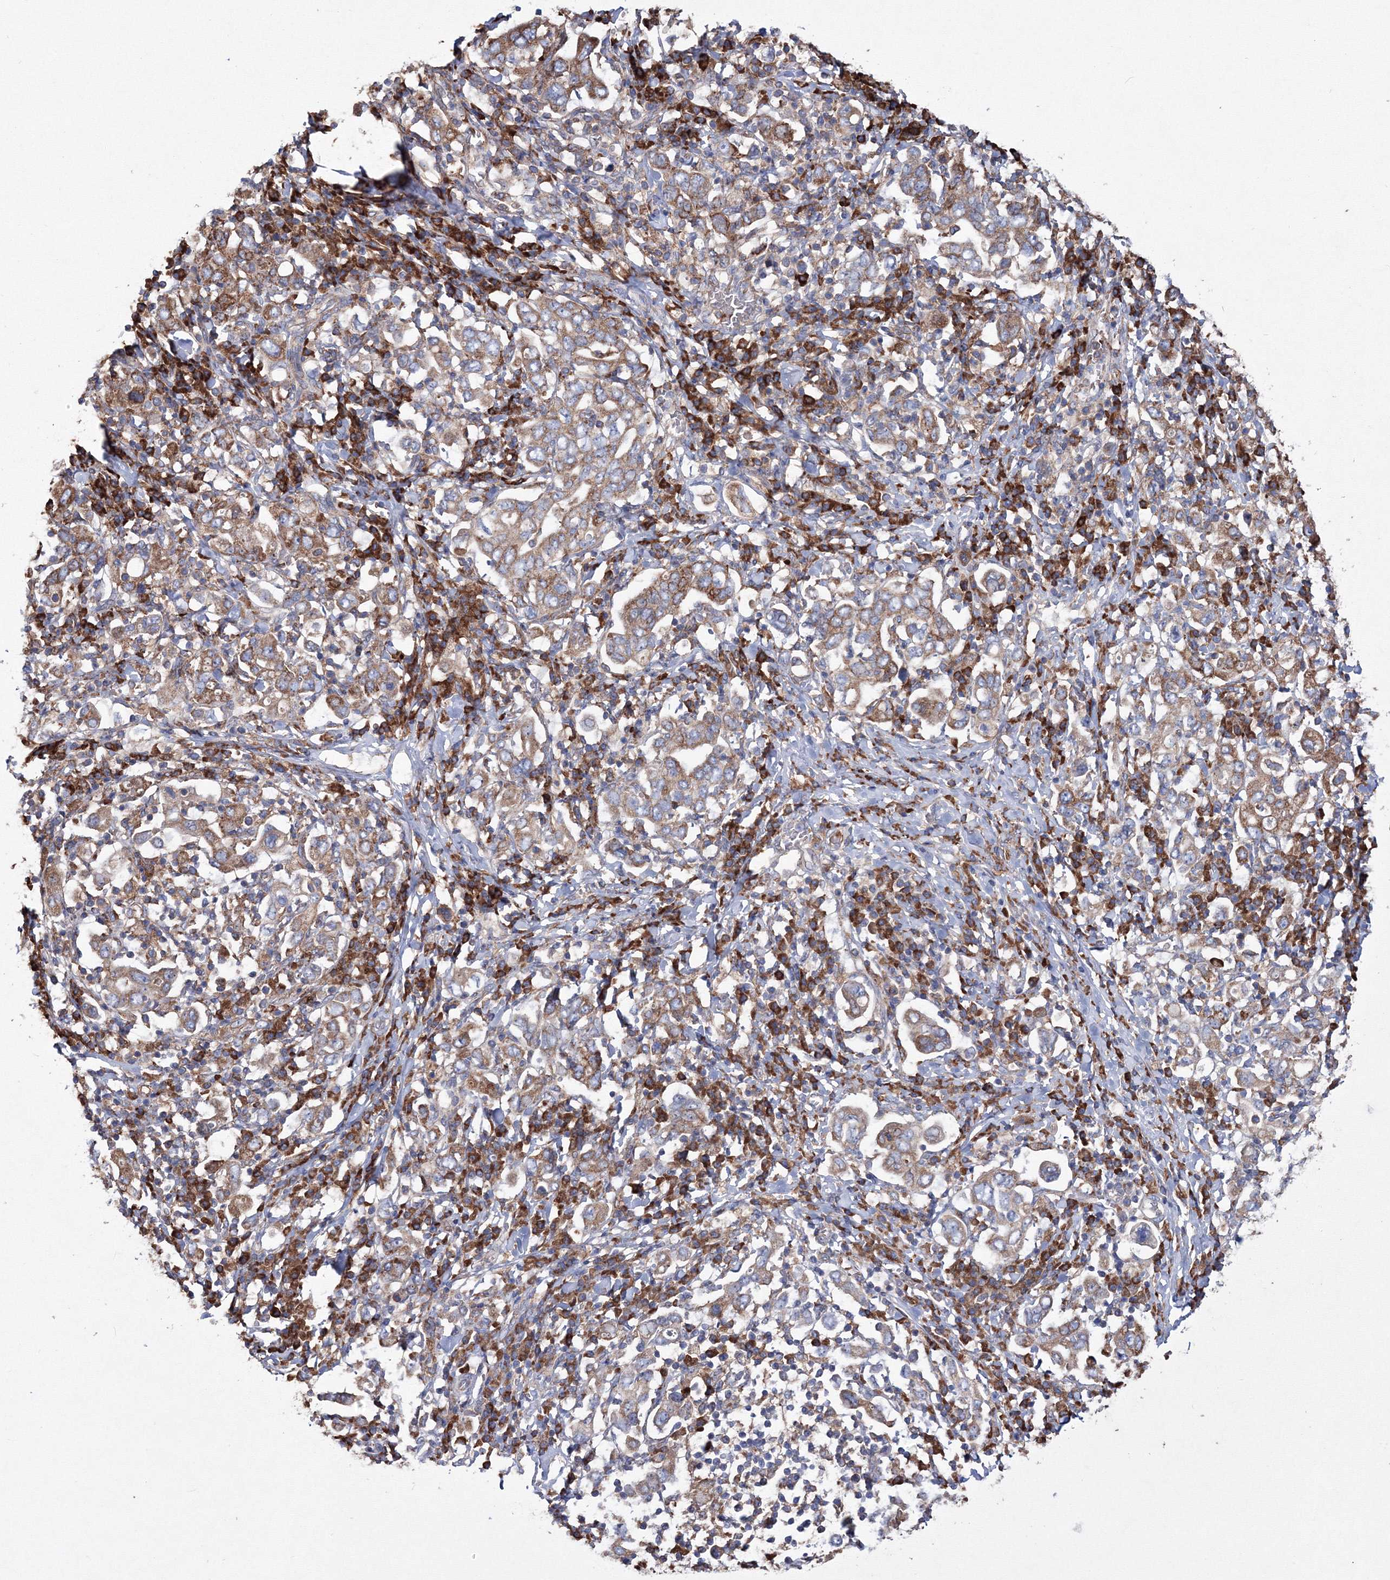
{"staining": {"intensity": "moderate", "quantity": ">75%", "location": "cytoplasmic/membranous"}, "tissue": "stomach cancer", "cell_type": "Tumor cells", "image_type": "cancer", "snomed": [{"axis": "morphology", "description": "Adenocarcinoma, NOS"}, {"axis": "topography", "description": "Stomach, upper"}], "caption": "Moderate cytoplasmic/membranous protein positivity is present in about >75% of tumor cells in adenocarcinoma (stomach).", "gene": "VPS8", "patient": {"sex": "male", "age": 62}}